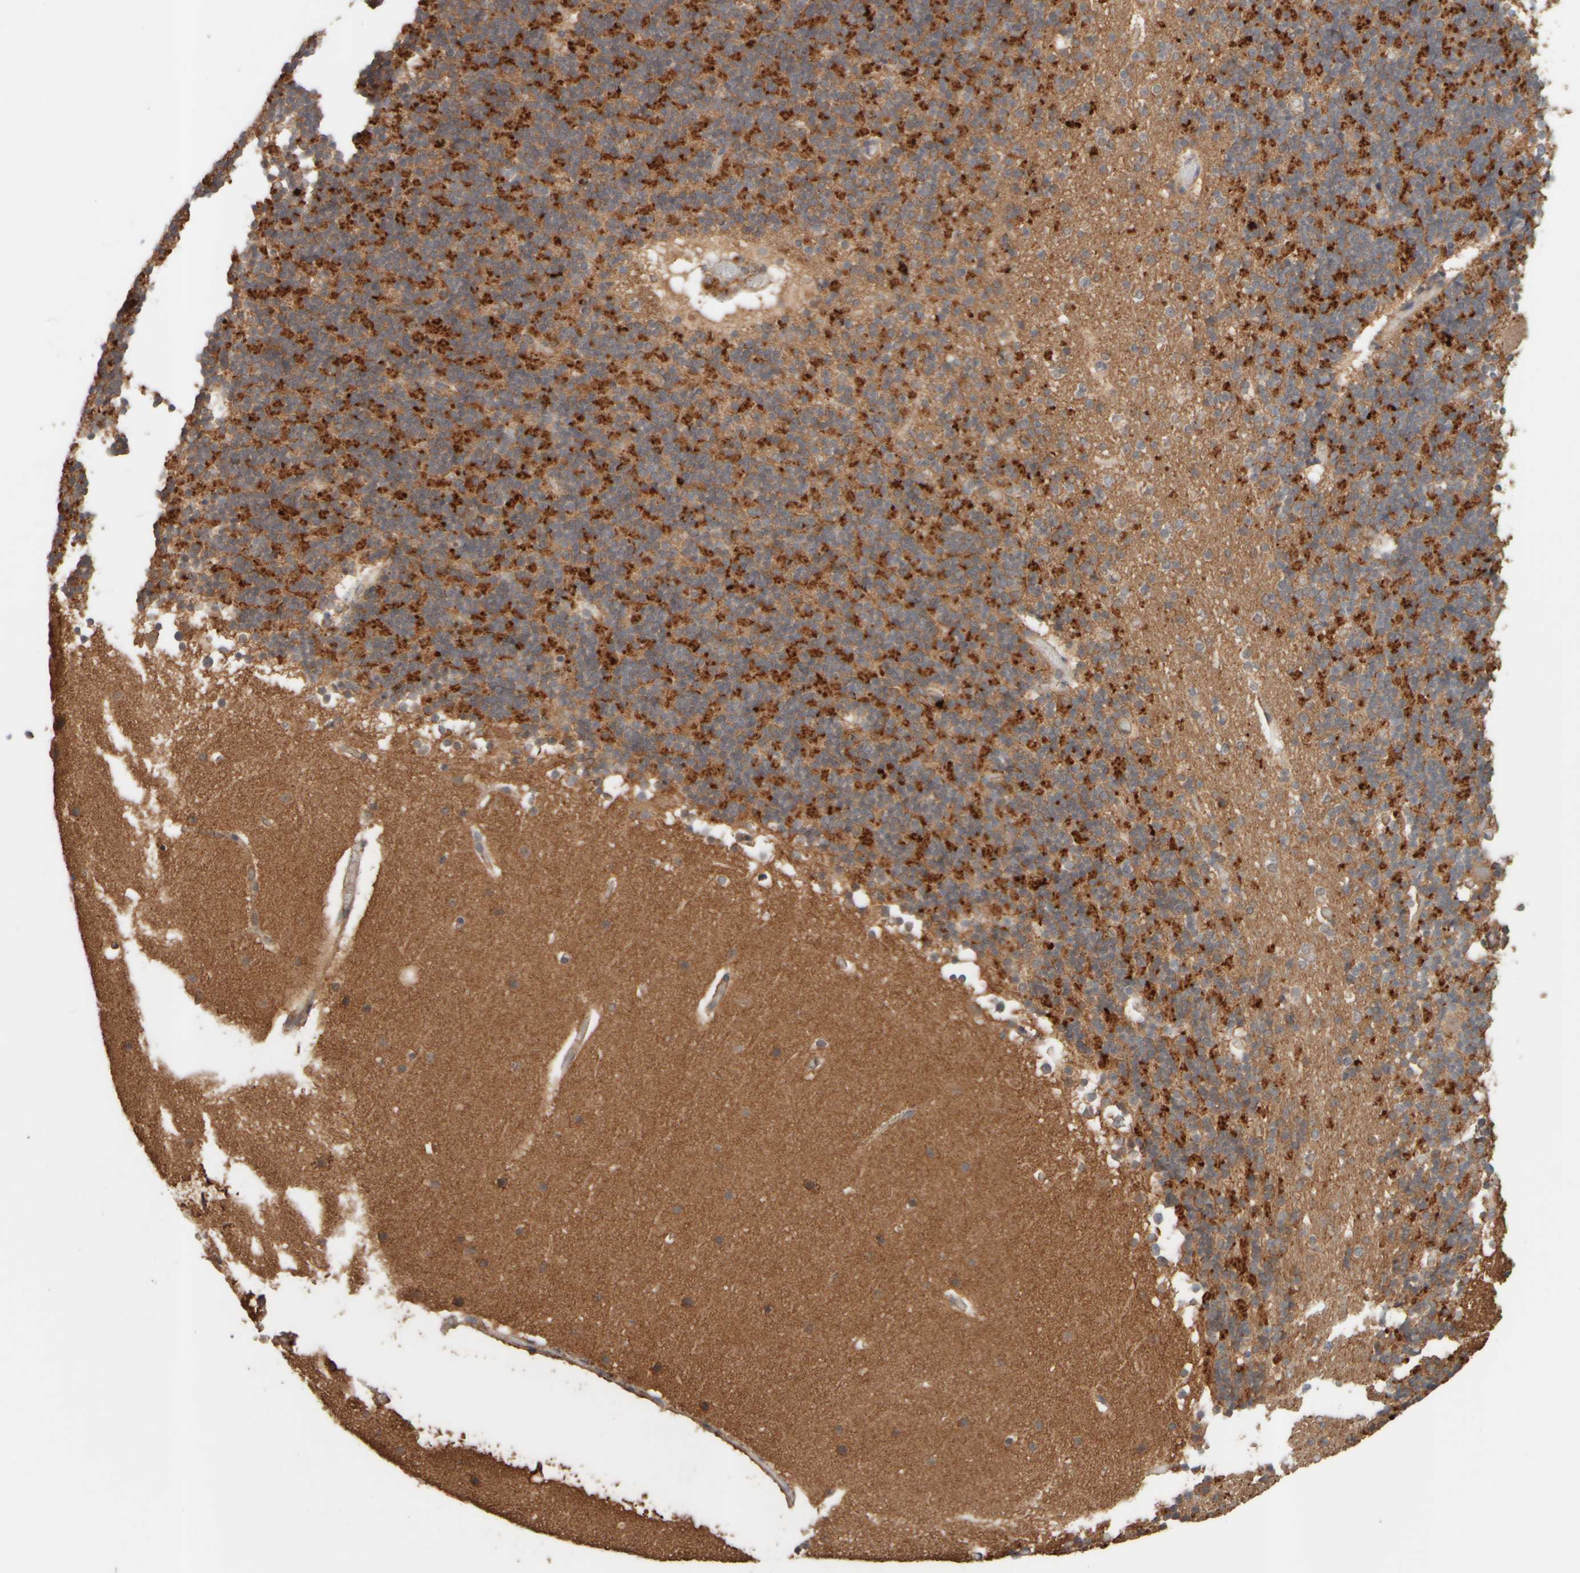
{"staining": {"intensity": "moderate", "quantity": "<25%", "location": "cytoplasmic/membranous"}, "tissue": "cerebellum", "cell_type": "Cells in granular layer", "image_type": "normal", "snomed": [{"axis": "morphology", "description": "Normal tissue, NOS"}, {"axis": "topography", "description": "Cerebellum"}], "caption": "Protein staining reveals moderate cytoplasmic/membranous positivity in about <25% of cells in granular layer in normal cerebellum.", "gene": "EIF2B3", "patient": {"sex": "male", "age": 57}}